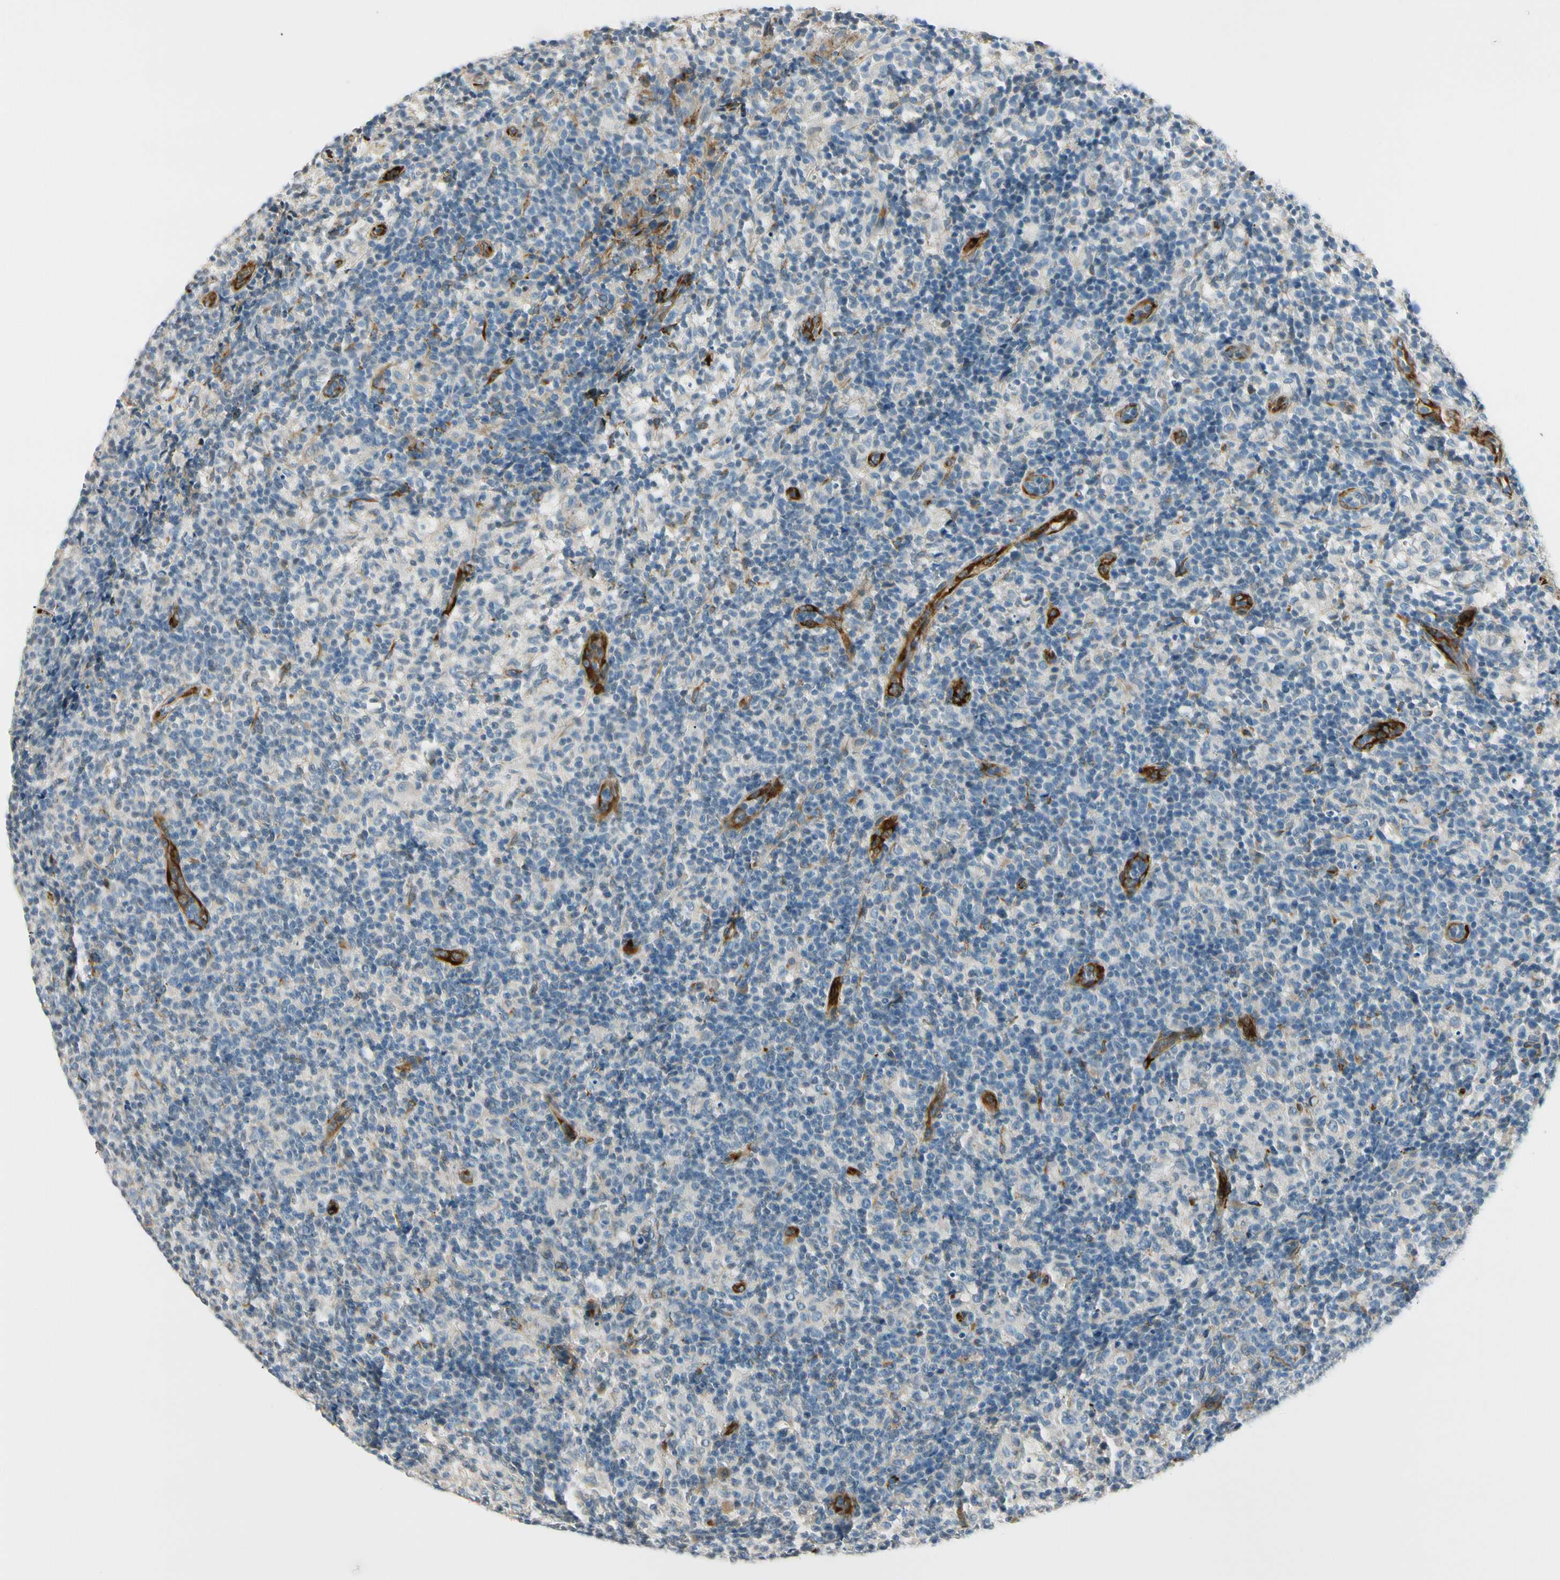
{"staining": {"intensity": "negative", "quantity": "none", "location": "none"}, "tissue": "lymph node", "cell_type": "Germinal center cells", "image_type": "normal", "snomed": [{"axis": "morphology", "description": "Normal tissue, NOS"}, {"axis": "morphology", "description": "Inflammation, NOS"}, {"axis": "topography", "description": "Lymph node"}], "caption": "Immunohistochemistry photomicrograph of benign lymph node: lymph node stained with DAB demonstrates no significant protein staining in germinal center cells.", "gene": "FKBP7", "patient": {"sex": "male", "age": 55}}